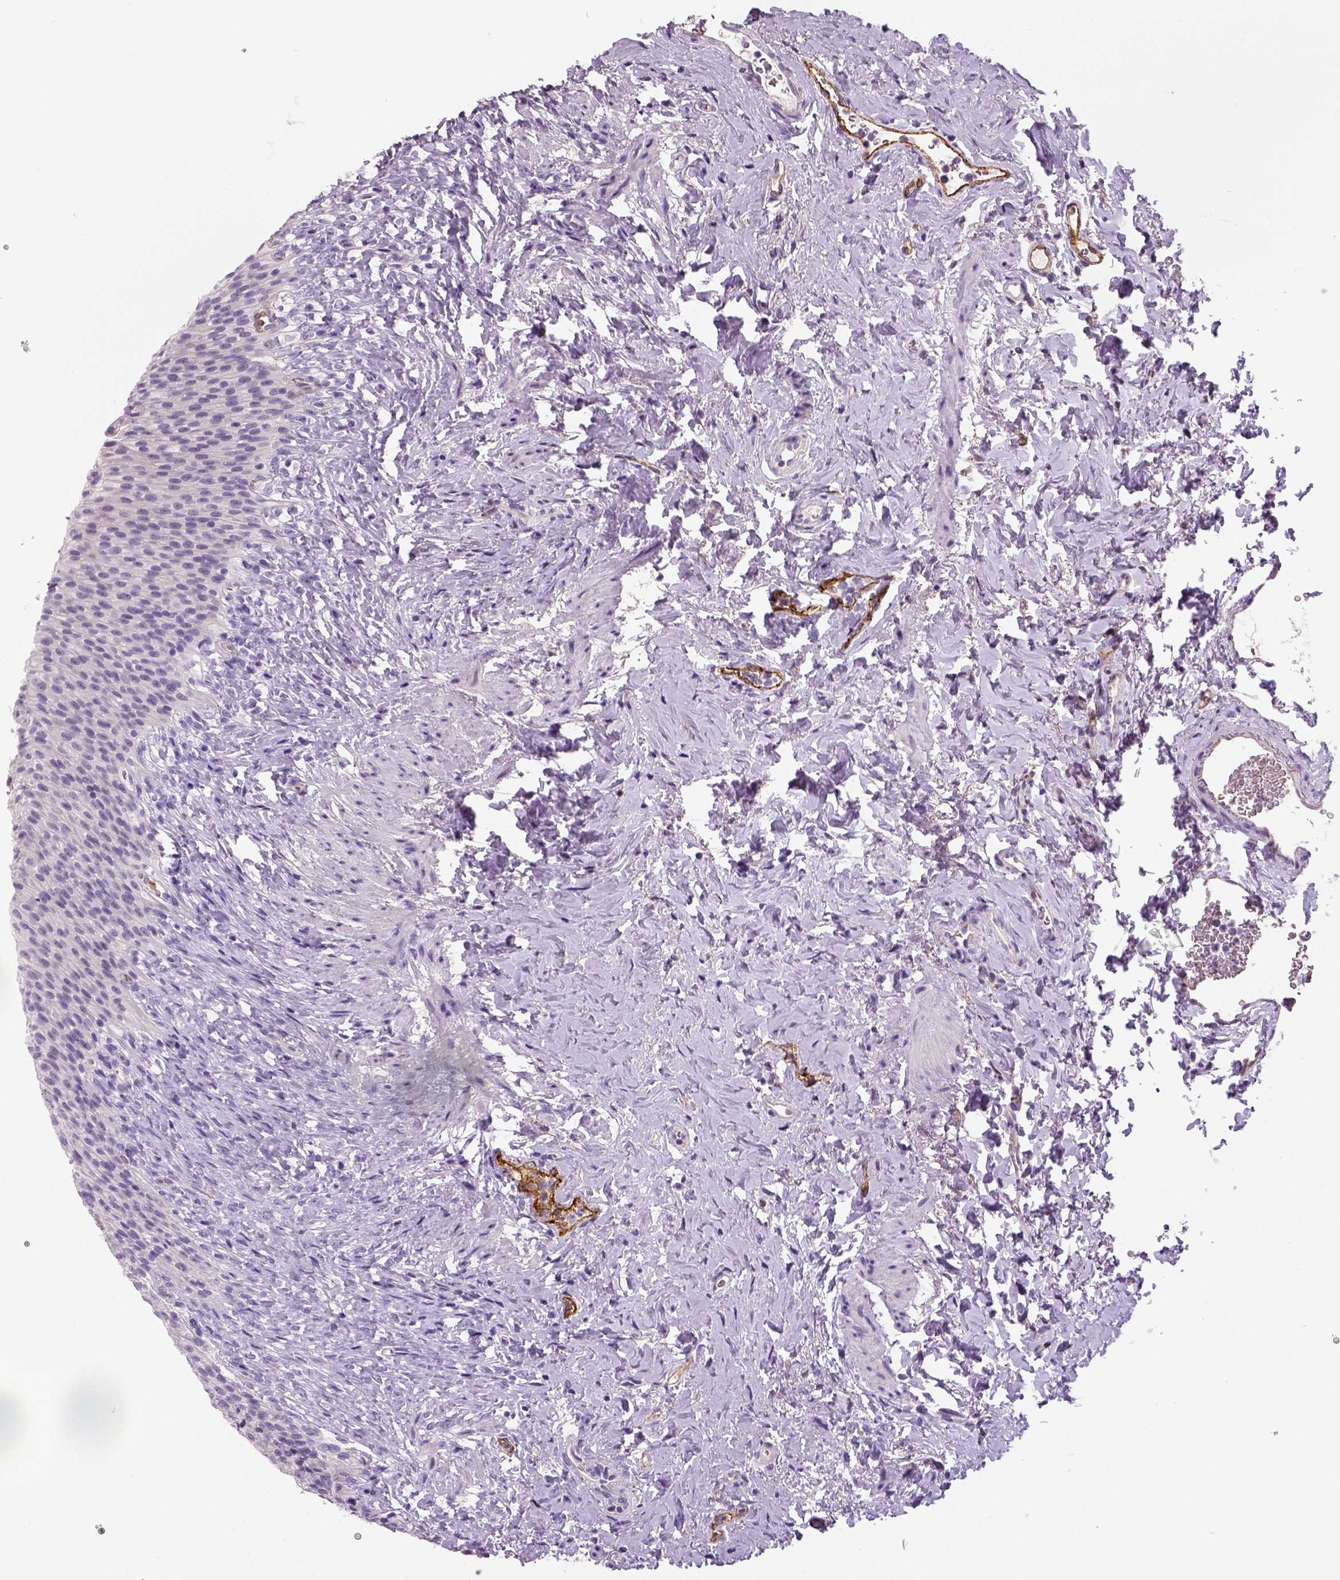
{"staining": {"intensity": "negative", "quantity": "none", "location": "none"}, "tissue": "urinary bladder", "cell_type": "Urothelial cells", "image_type": "normal", "snomed": [{"axis": "morphology", "description": "Normal tissue, NOS"}, {"axis": "topography", "description": "Urinary bladder"}, {"axis": "topography", "description": "Prostate"}], "caption": "This is an immunohistochemistry (IHC) micrograph of benign human urinary bladder. There is no expression in urothelial cells.", "gene": "ENSG00000250349", "patient": {"sex": "male", "age": 76}}